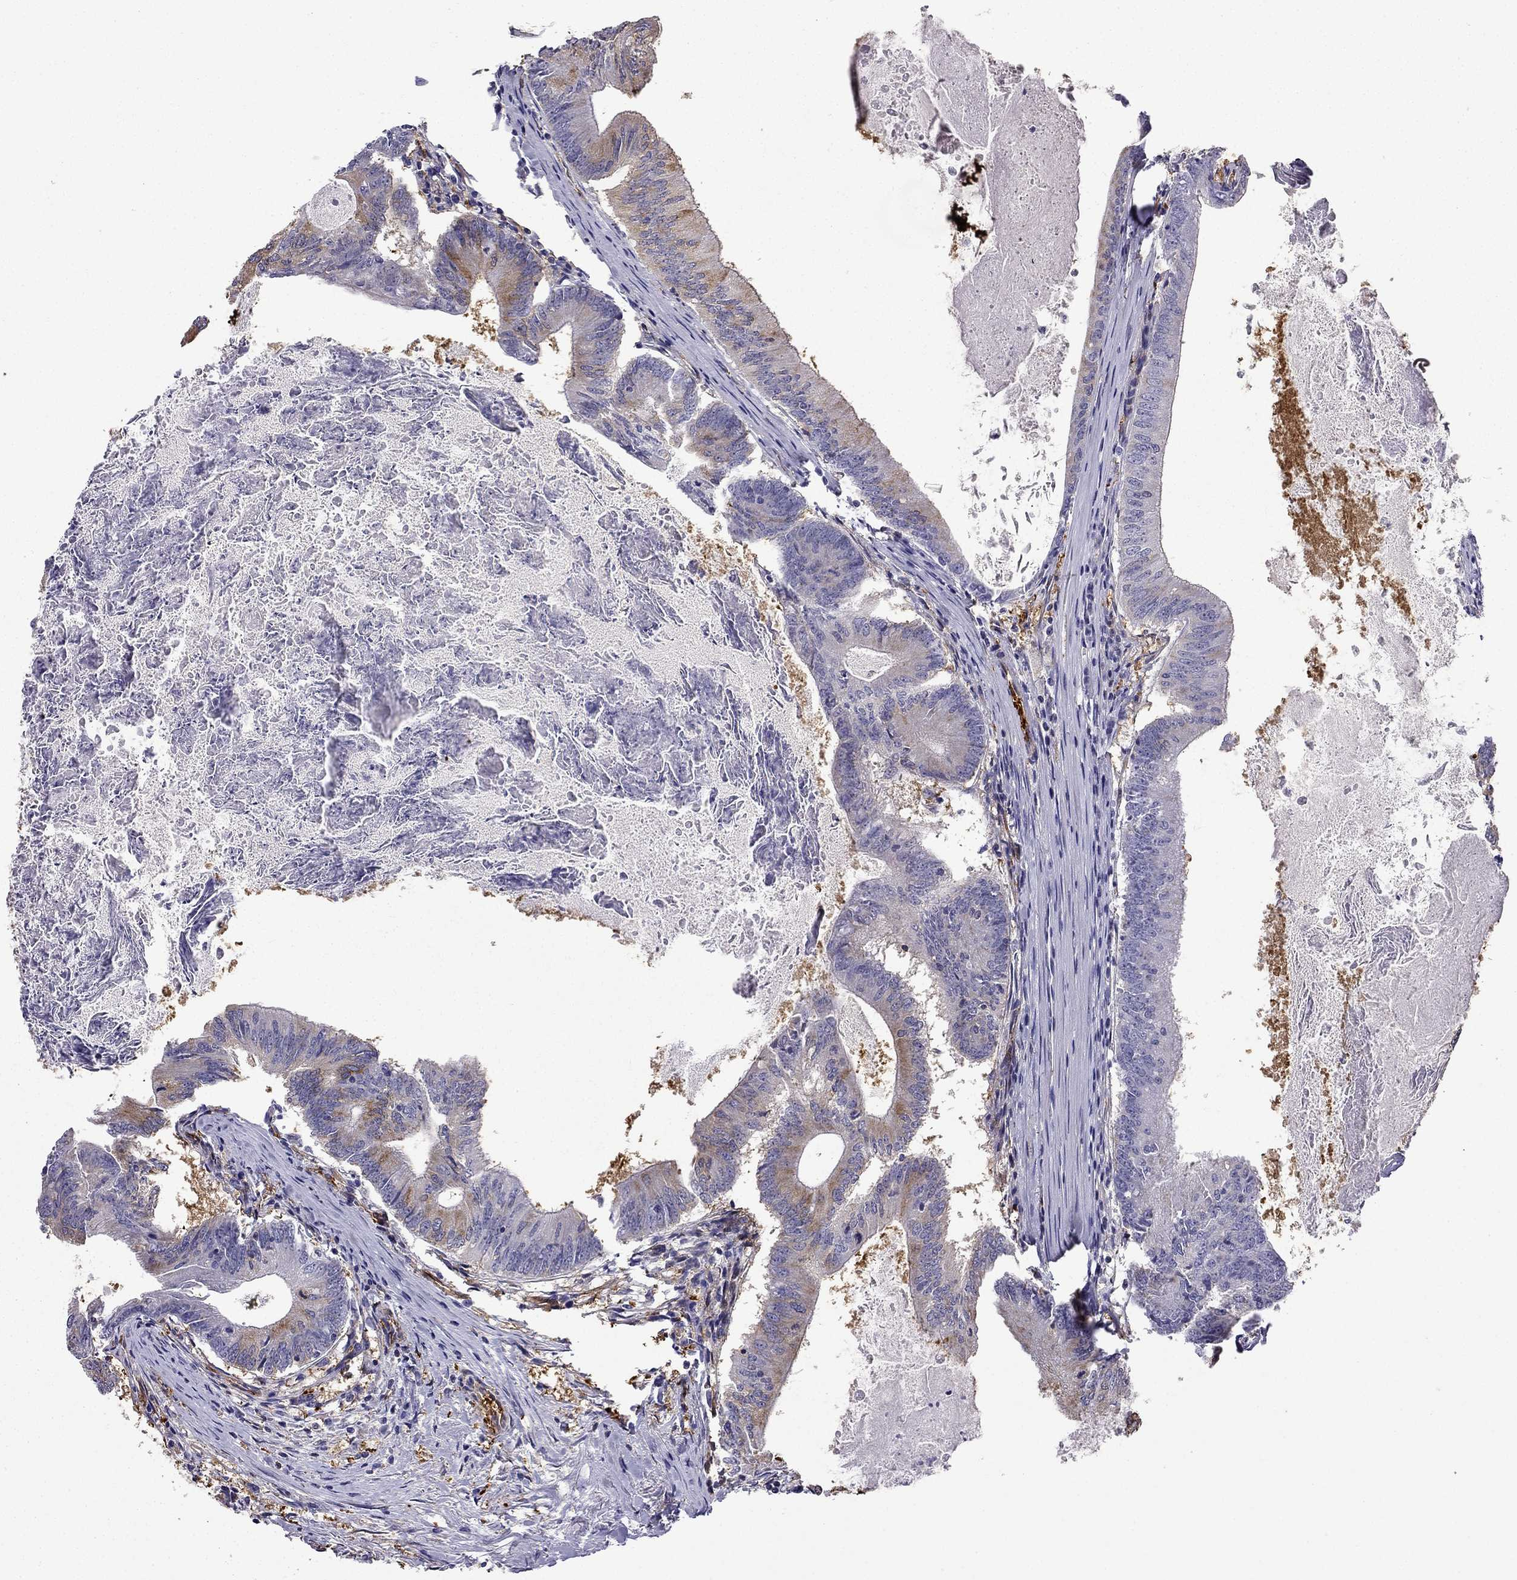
{"staining": {"intensity": "moderate", "quantity": ">75%", "location": "cytoplasmic/membranous"}, "tissue": "colorectal cancer", "cell_type": "Tumor cells", "image_type": "cancer", "snomed": [{"axis": "morphology", "description": "Adenocarcinoma, NOS"}, {"axis": "topography", "description": "Colon"}], "caption": "A high-resolution photomicrograph shows IHC staining of colorectal cancer, which shows moderate cytoplasmic/membranous expression in about >75% of tumor cells.", "gene": "MAP4", "patient": {"sex": "female", "age": 70}}